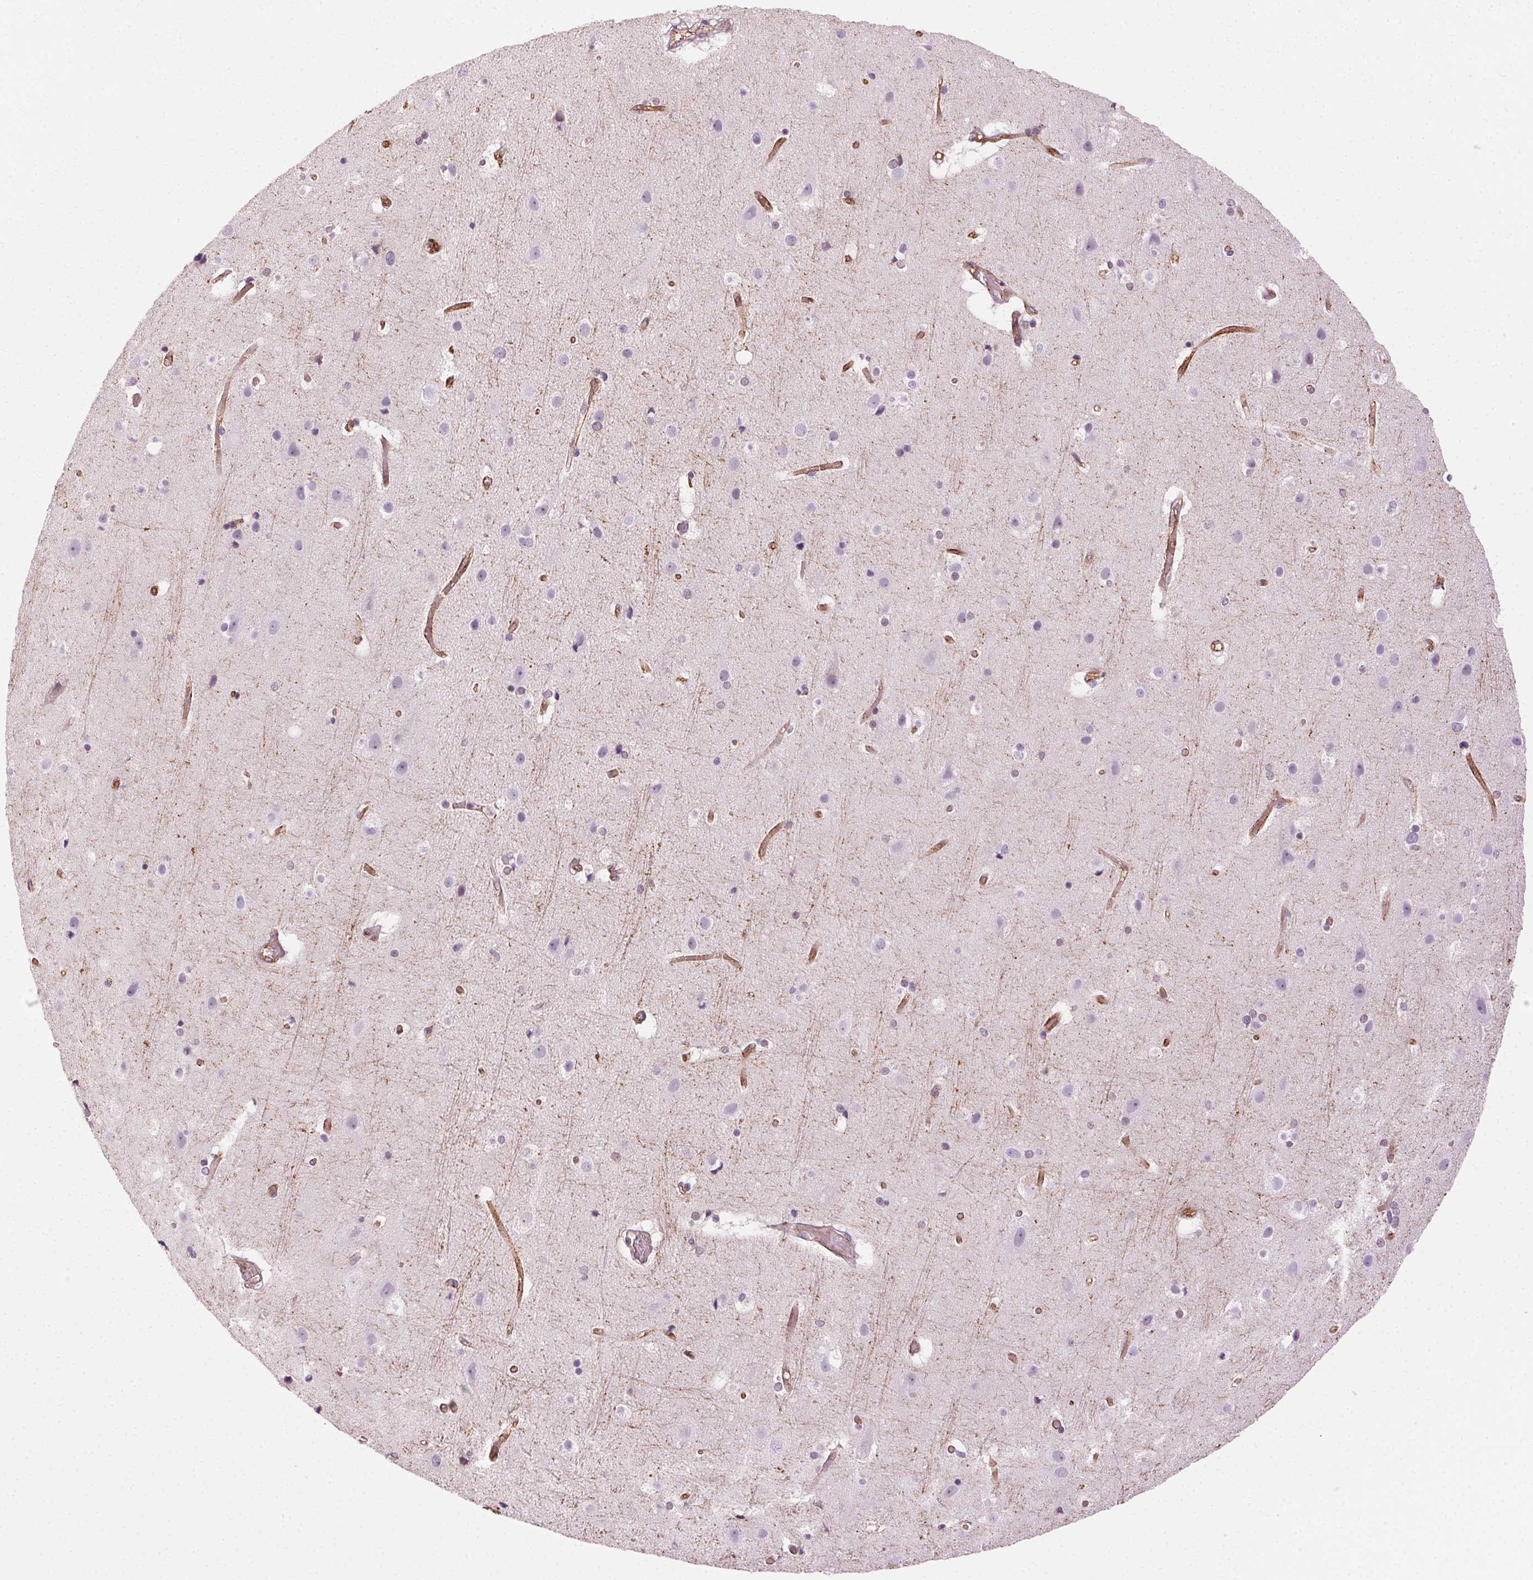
{"staining": {"intensity": "moderate", "quantity": "25%-75%", "location": "cytoplasmic/membranous"}, "tissue": "cerebral cortex", "cell_type": "Endothelial cells", "image_type": "normal", "snomed": [{"axis": "morphology", "description": "Normal tissue, NOS"}, {"axis": "topography", "description": "Cerebral cortex"}], "caption": "Immunohistochemical staining of normal cerebral cortex displays medium levels of moderate cytoplasmic/membranous positivity in about 25%-75% of endothelial cells.", "gene": "AIF1L", "patient": {"sex": "female", "age": 52}}